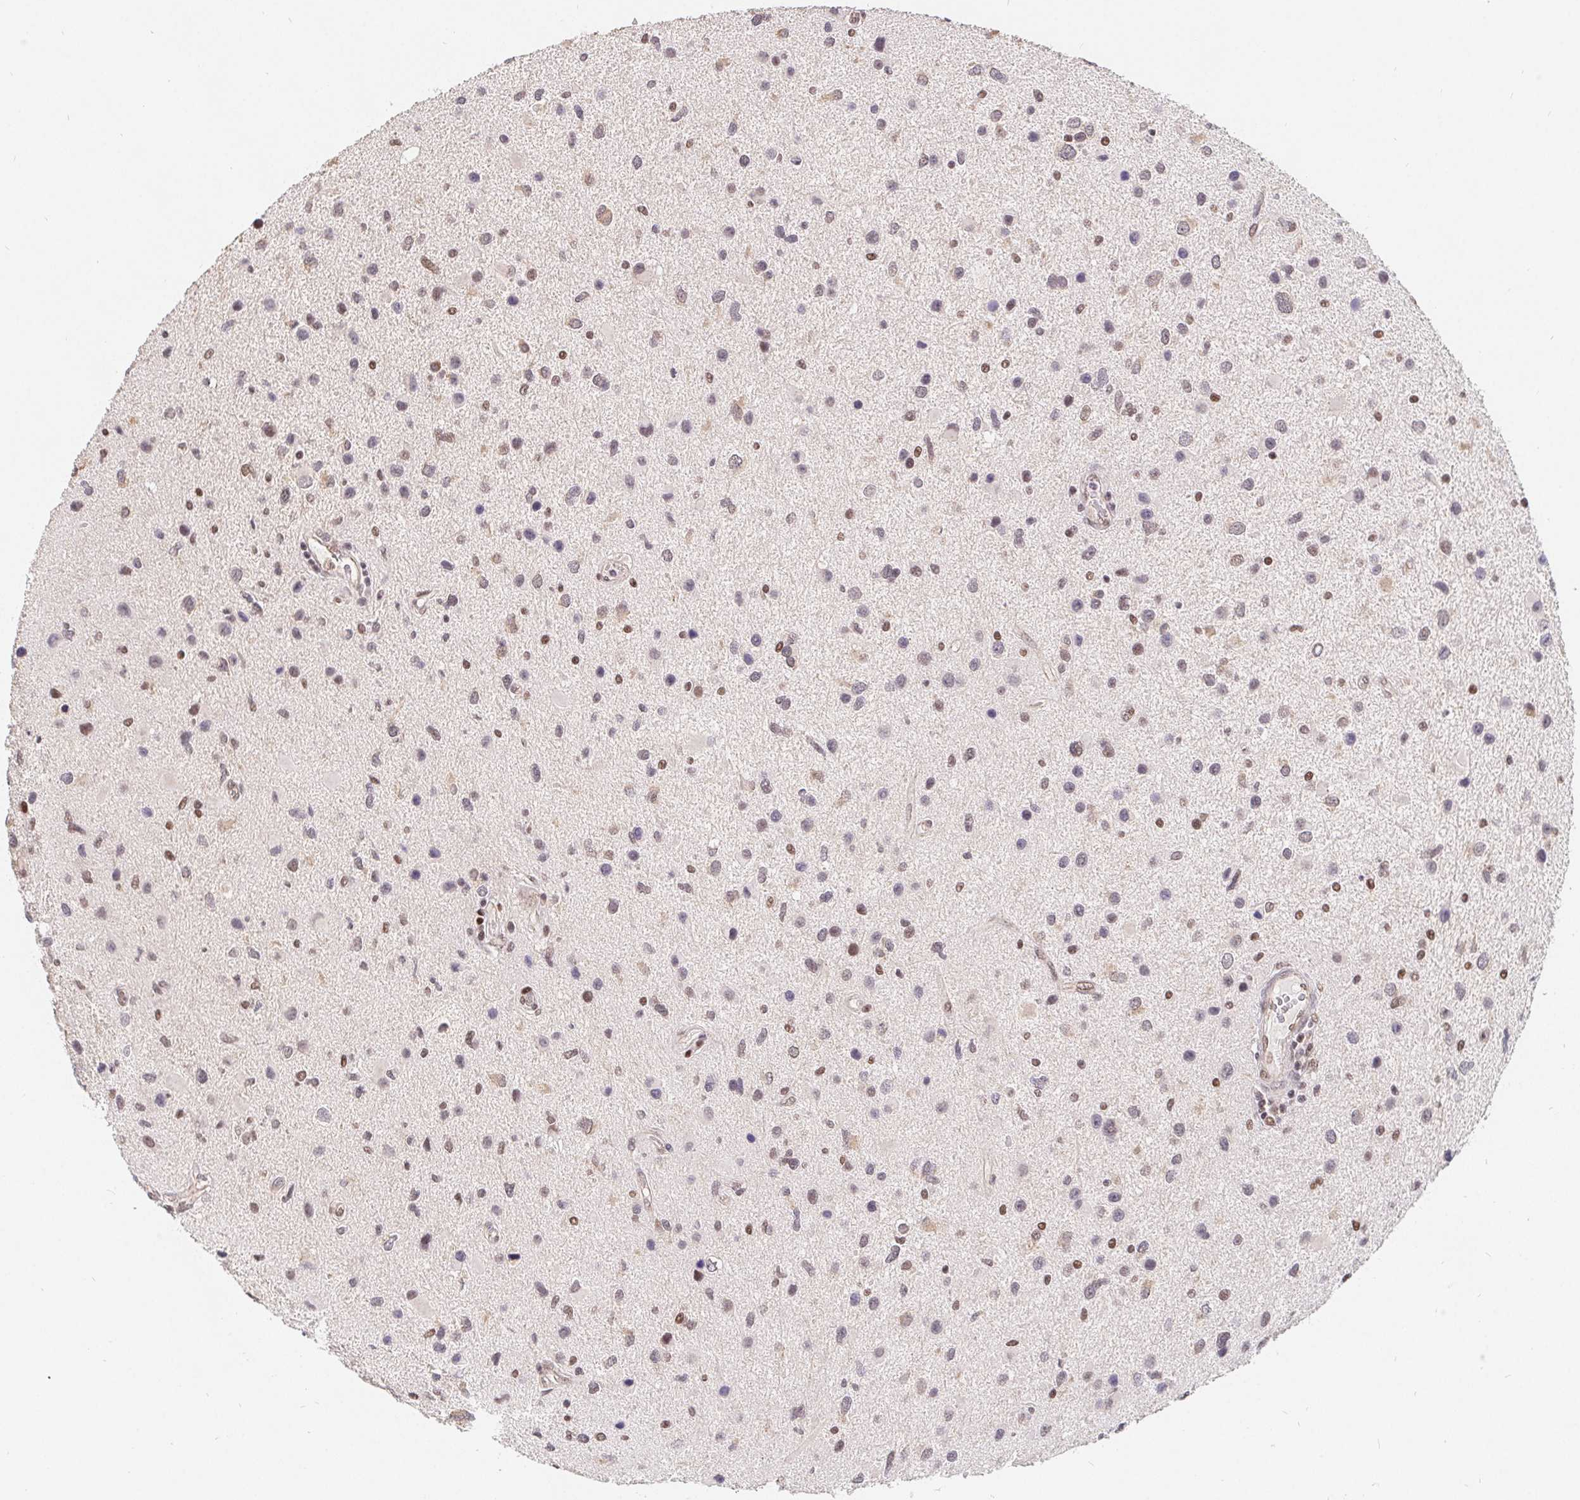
{"staining": {"intensity": "weak", "quantity": "25%-75%", "location": "nuclear"}, "tissue": "glioma", "cell_type": "Tumor cells", "image_type": "cancer", "snomed": [{"axis": "morphology", "description": "Glioma, malignant, Low grade"}, {"axis": "topography", "description": "Brain"}], "caption": "IHC of human glioma shows low levels of weak nuclear positivity in approximately 25%-75% of tumor cells.", "gene": "POU2F1", "patient": {"sex": "female", "age": 32}}